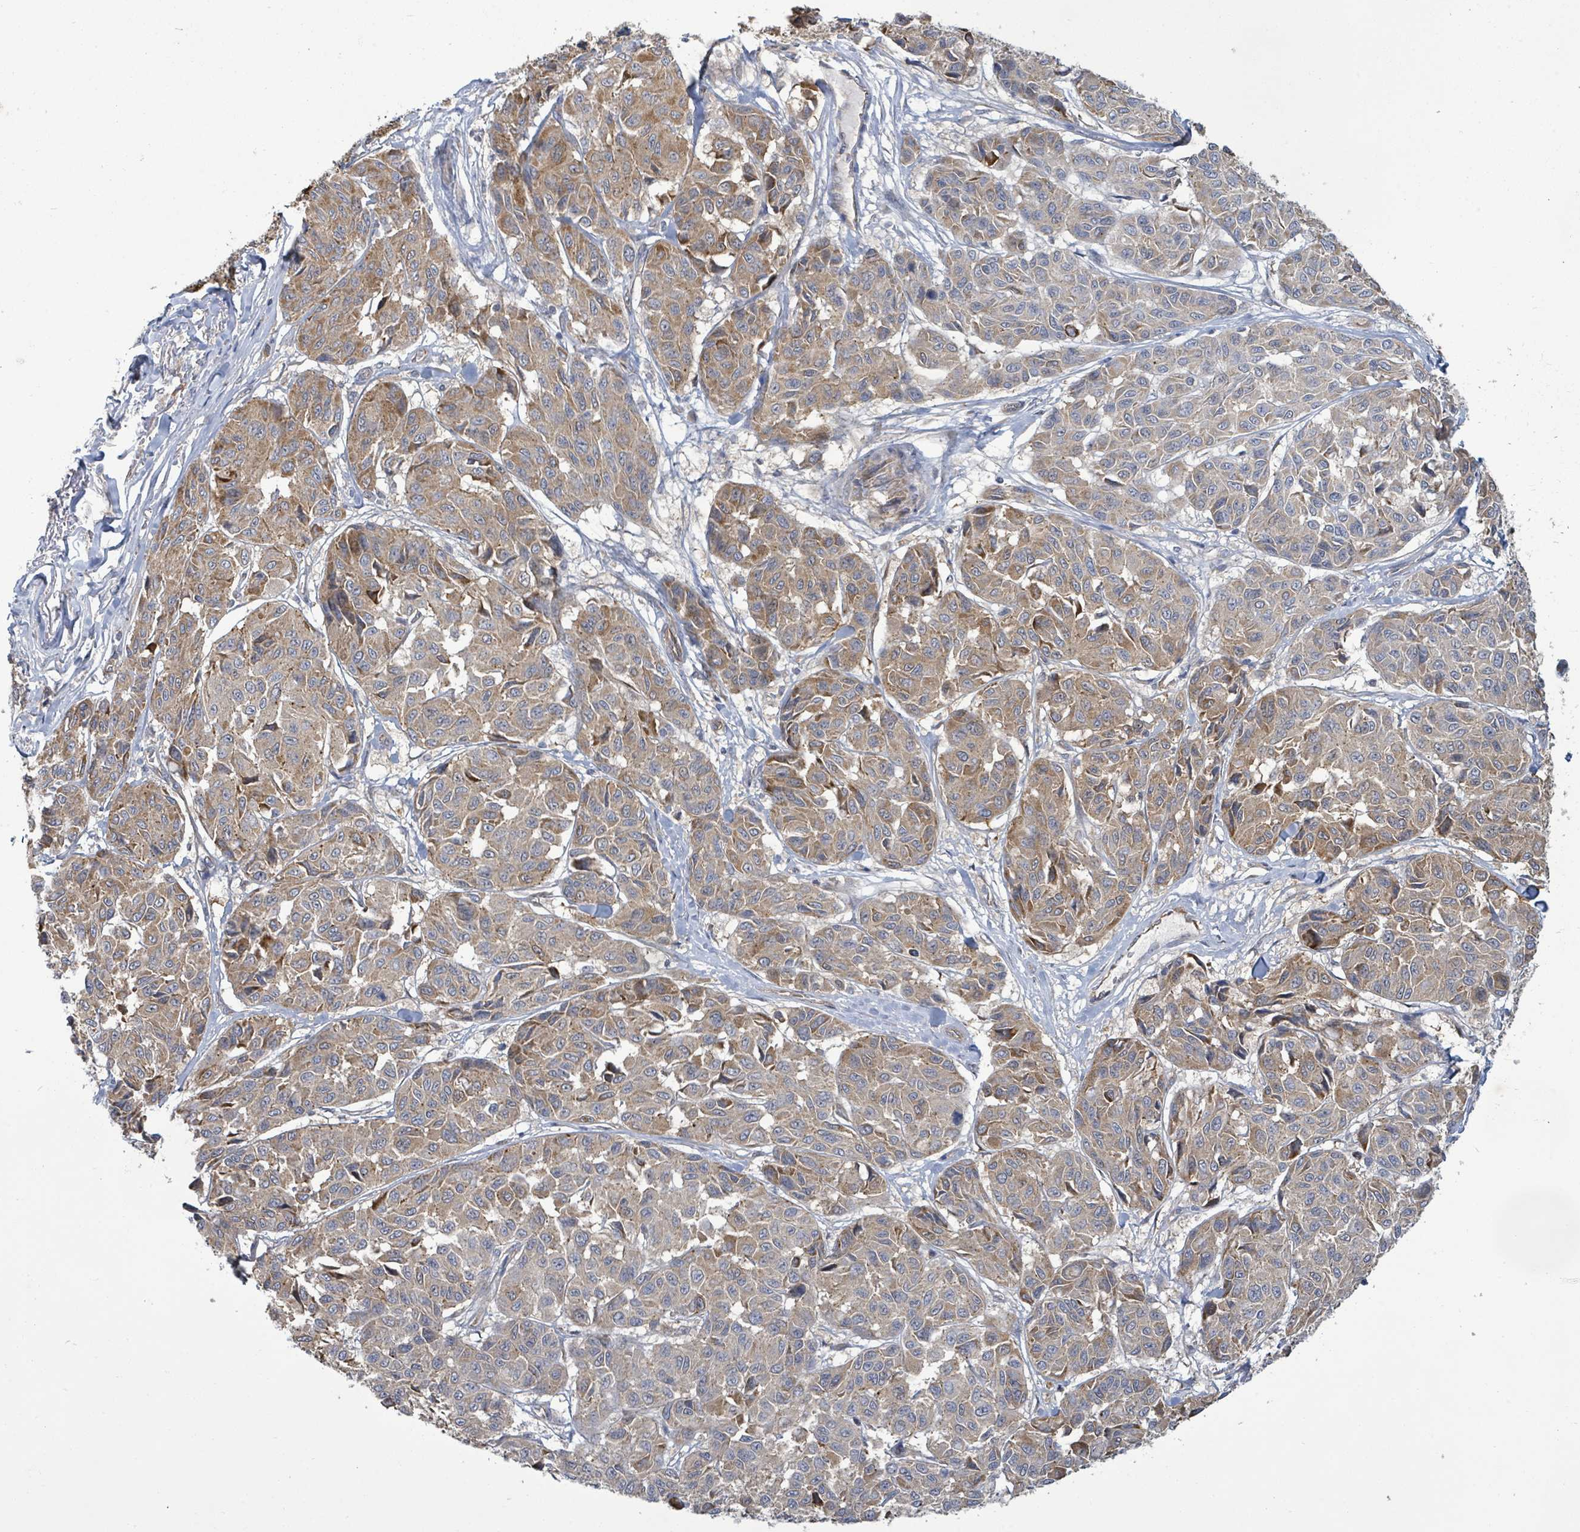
{"staining": {"intensity": "moderate", "quantity": "25%-75%", "location": "cytoplasmic/membranous"}, "tissue": "melanoma", "cell_type": "Tumor cells", "image_type": "cancer", "snomed": [{"axis": "morphology", "description": "Malignant melanoma, NOS"}, {"axis": "topography", "description": "Skin"}], "caption": "Protein staining by immunohistochemistry (IHC) reveals moderate cytoplasmic/membranous positivity in about 25%-75% of tumor cells in malignant melanoma.", "gene": "KBTBD11", "patient": {"sex": "female", "age": 66}}